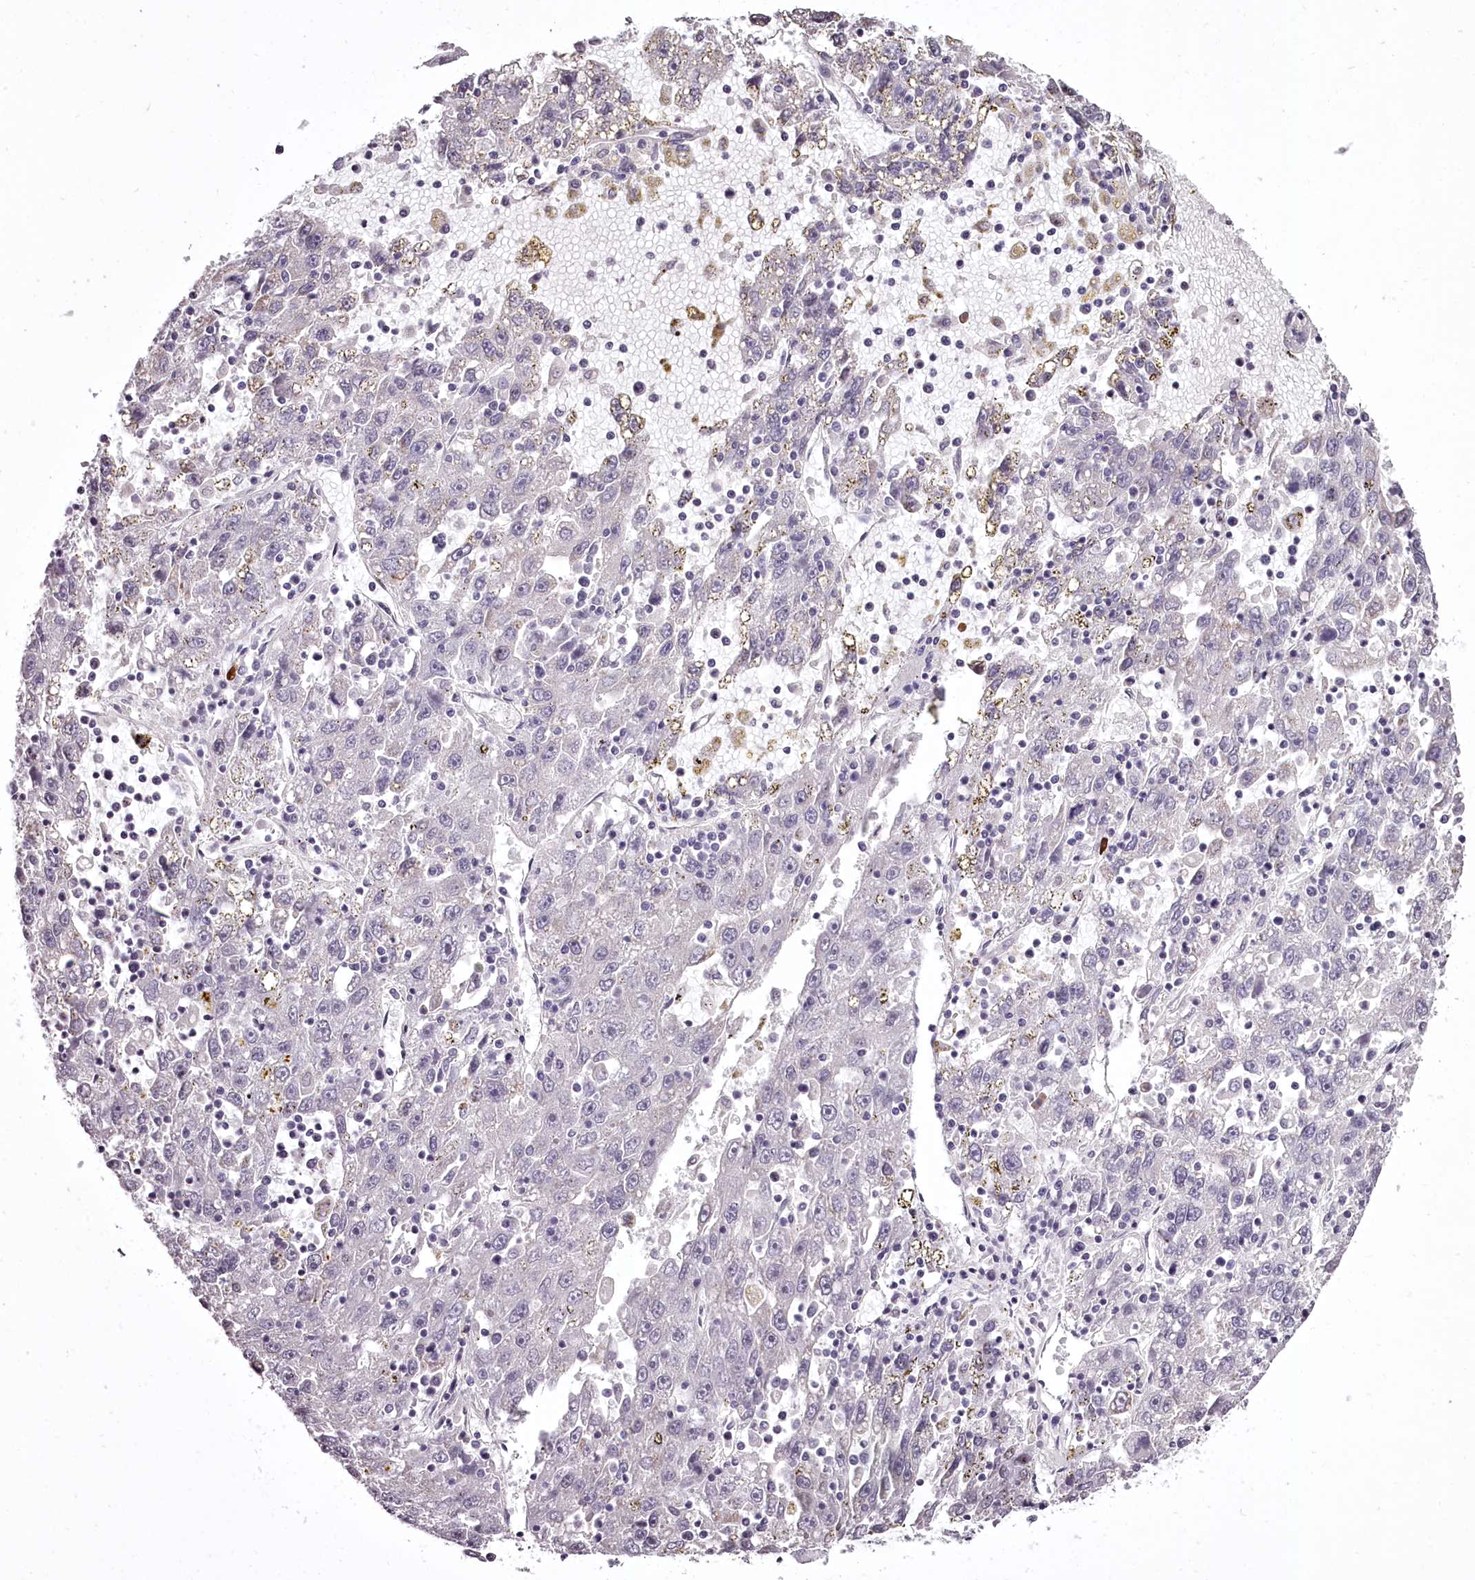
{"staining": {"intensity": "negative", "quantity": "none", "location": "none"}, "tissue": "liver cancer", "cell_type": "Tumor cells", "image_type": "cancer", "snomed": [{"axis": "morphology", "description": "Carcinoma, Hepatocellular, NOS"}, {"axis": "topography", "description": "Liver"}], "caption": "Liver cancer stained for a protein using IHC demonstrates no expression tumor cells.", "gene": "C1orf56", "patient": {"sex": "male", "age": 49}}